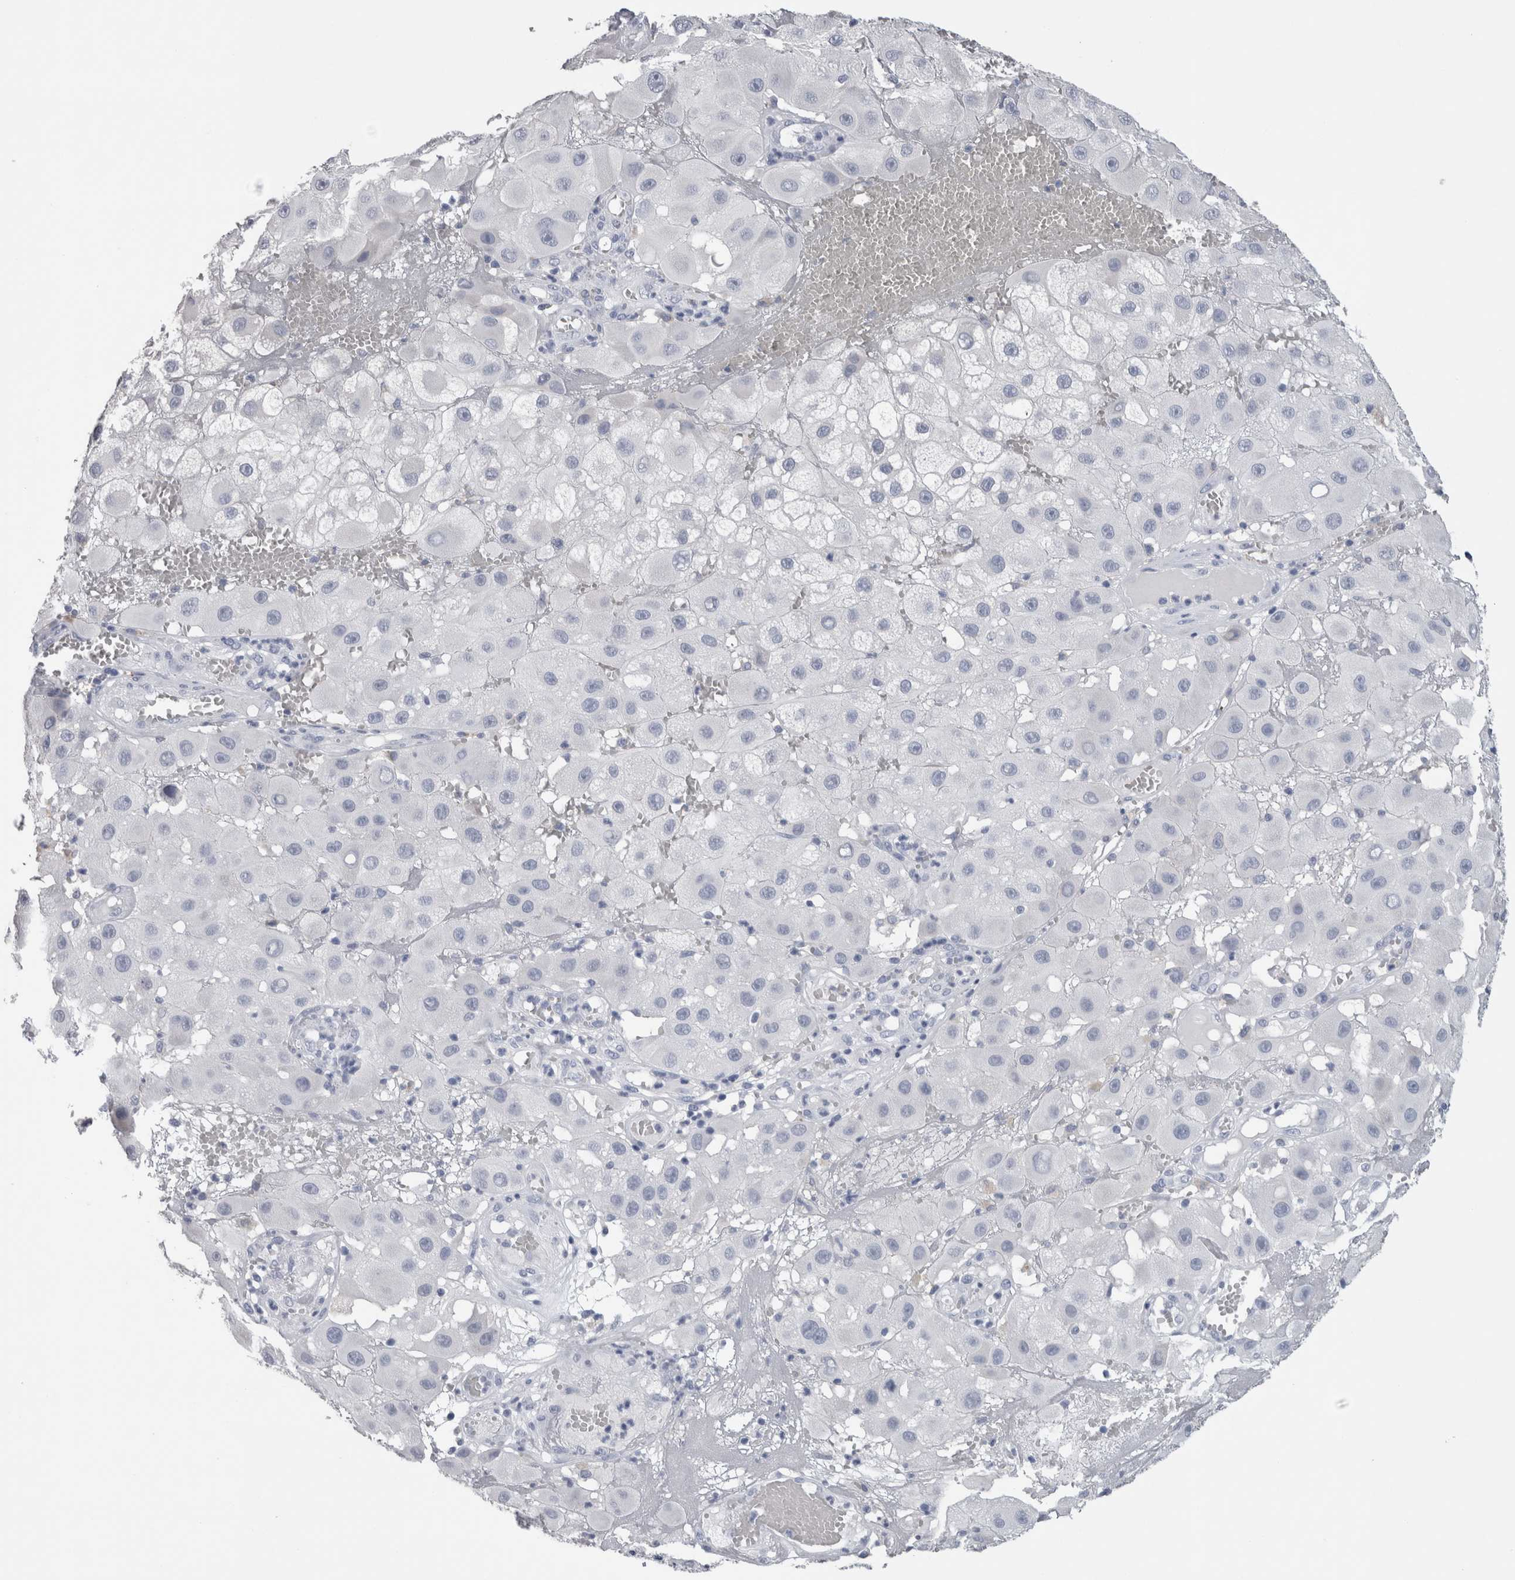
{"staining": {"intensity": "negative", "quantity": "none", "location": "none"}, "tissue": "melanoma", "cell_type": "Tumor cells", "image_type": "cancer", "snomed": [{"axis": "morphology", "description": "Malignant melanoma, NOS"}, {"axis": "topography", "description": "Skin"}], "caption": "IHC photomicrograph of malignant melanoma stained for a protein (brown), which shows no positivity in tumor cells.", "gene": "CA8", "patient": {"sex": "female", "age": 81}}